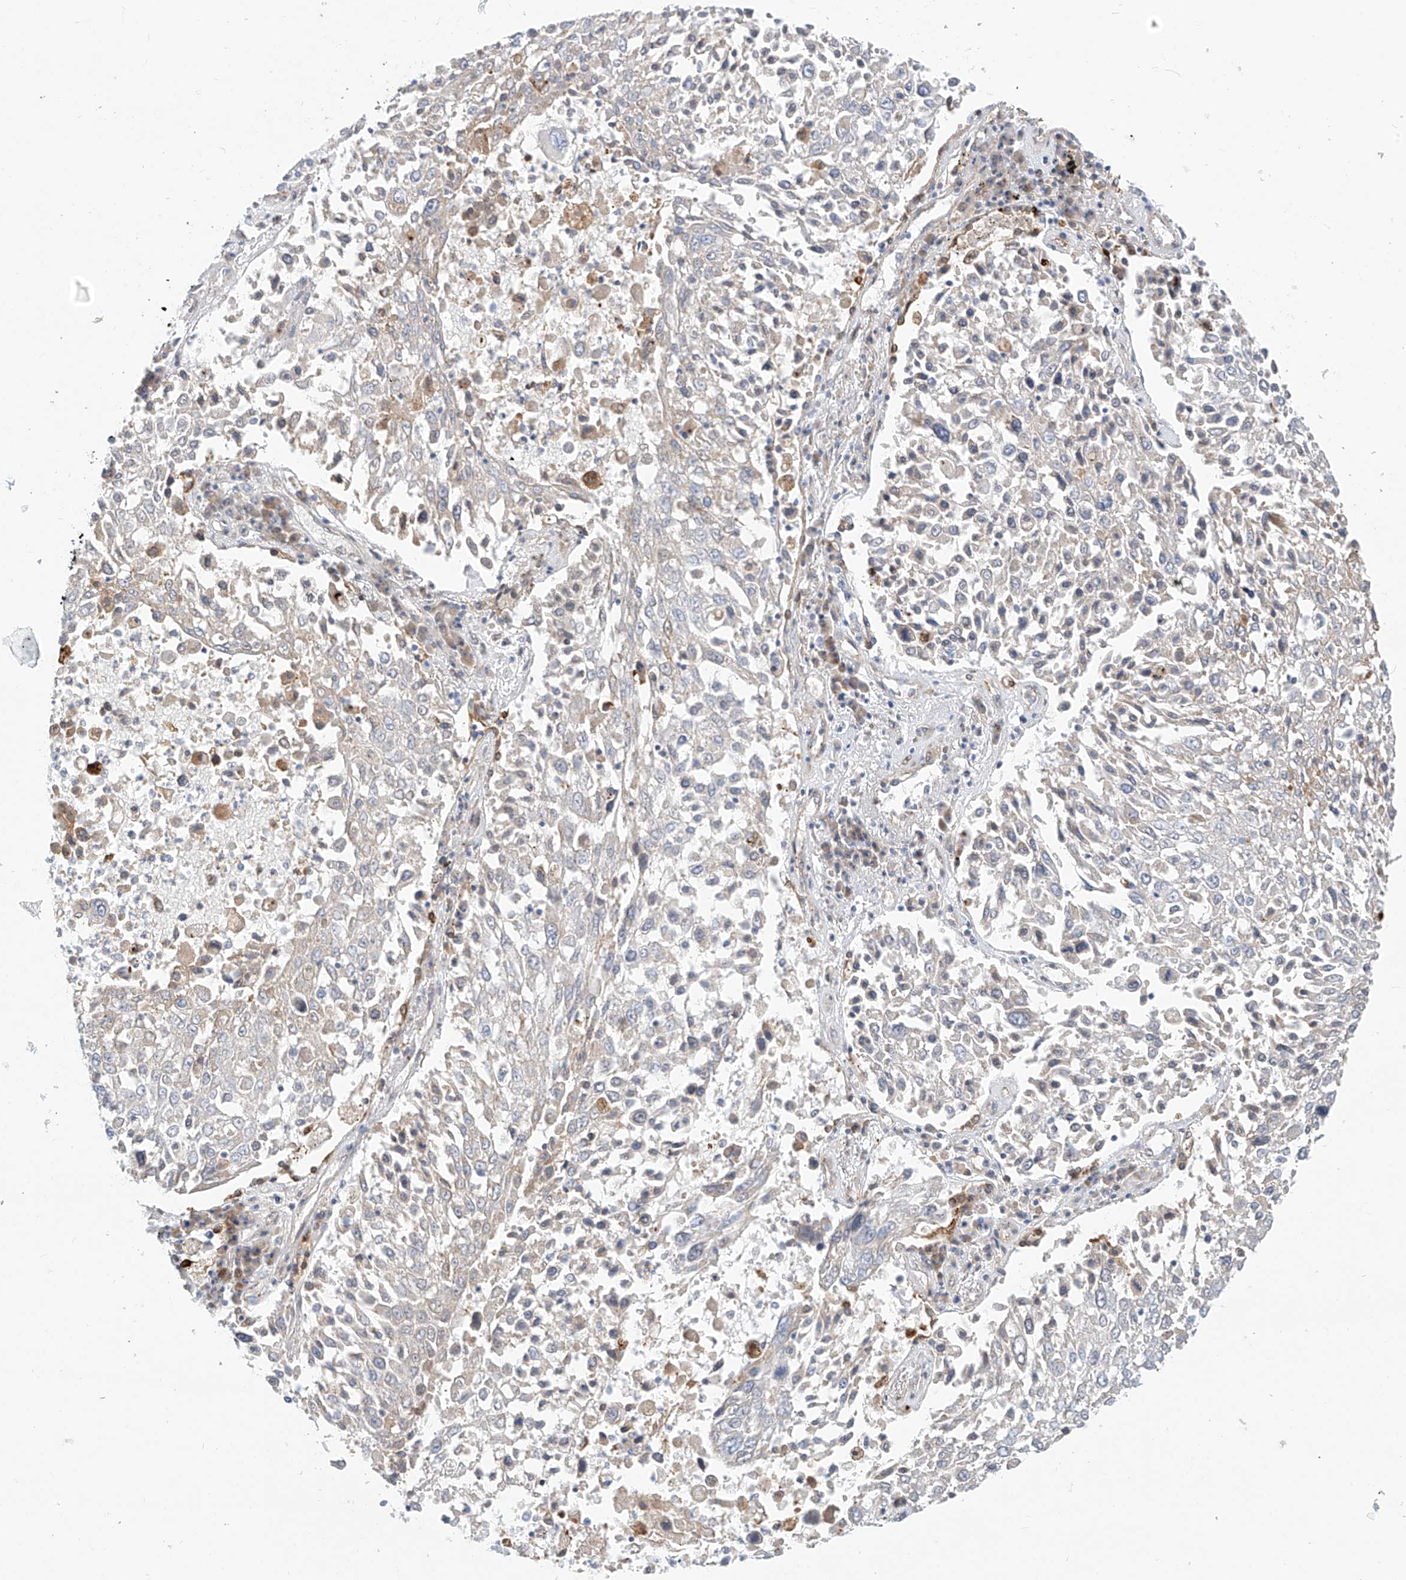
{"staining": {"intensity": "negative", "quantity": "none", "location": "none"}, "tissue": "lung cancer", "cell_type": "Tumor cells", "image_type": "cancer", "snomed": [{"axis": "morphology", "description": "Squamous cell carcinoma, NOS"}, {"axis": "topography", "description": "Lung"}], "caption": "Immunohistochemical staining of lung cancer reveals no significant positivity in tumor cells.", "gene": "PCYOX1", "patient": {"sex": "male", "age": 65}}